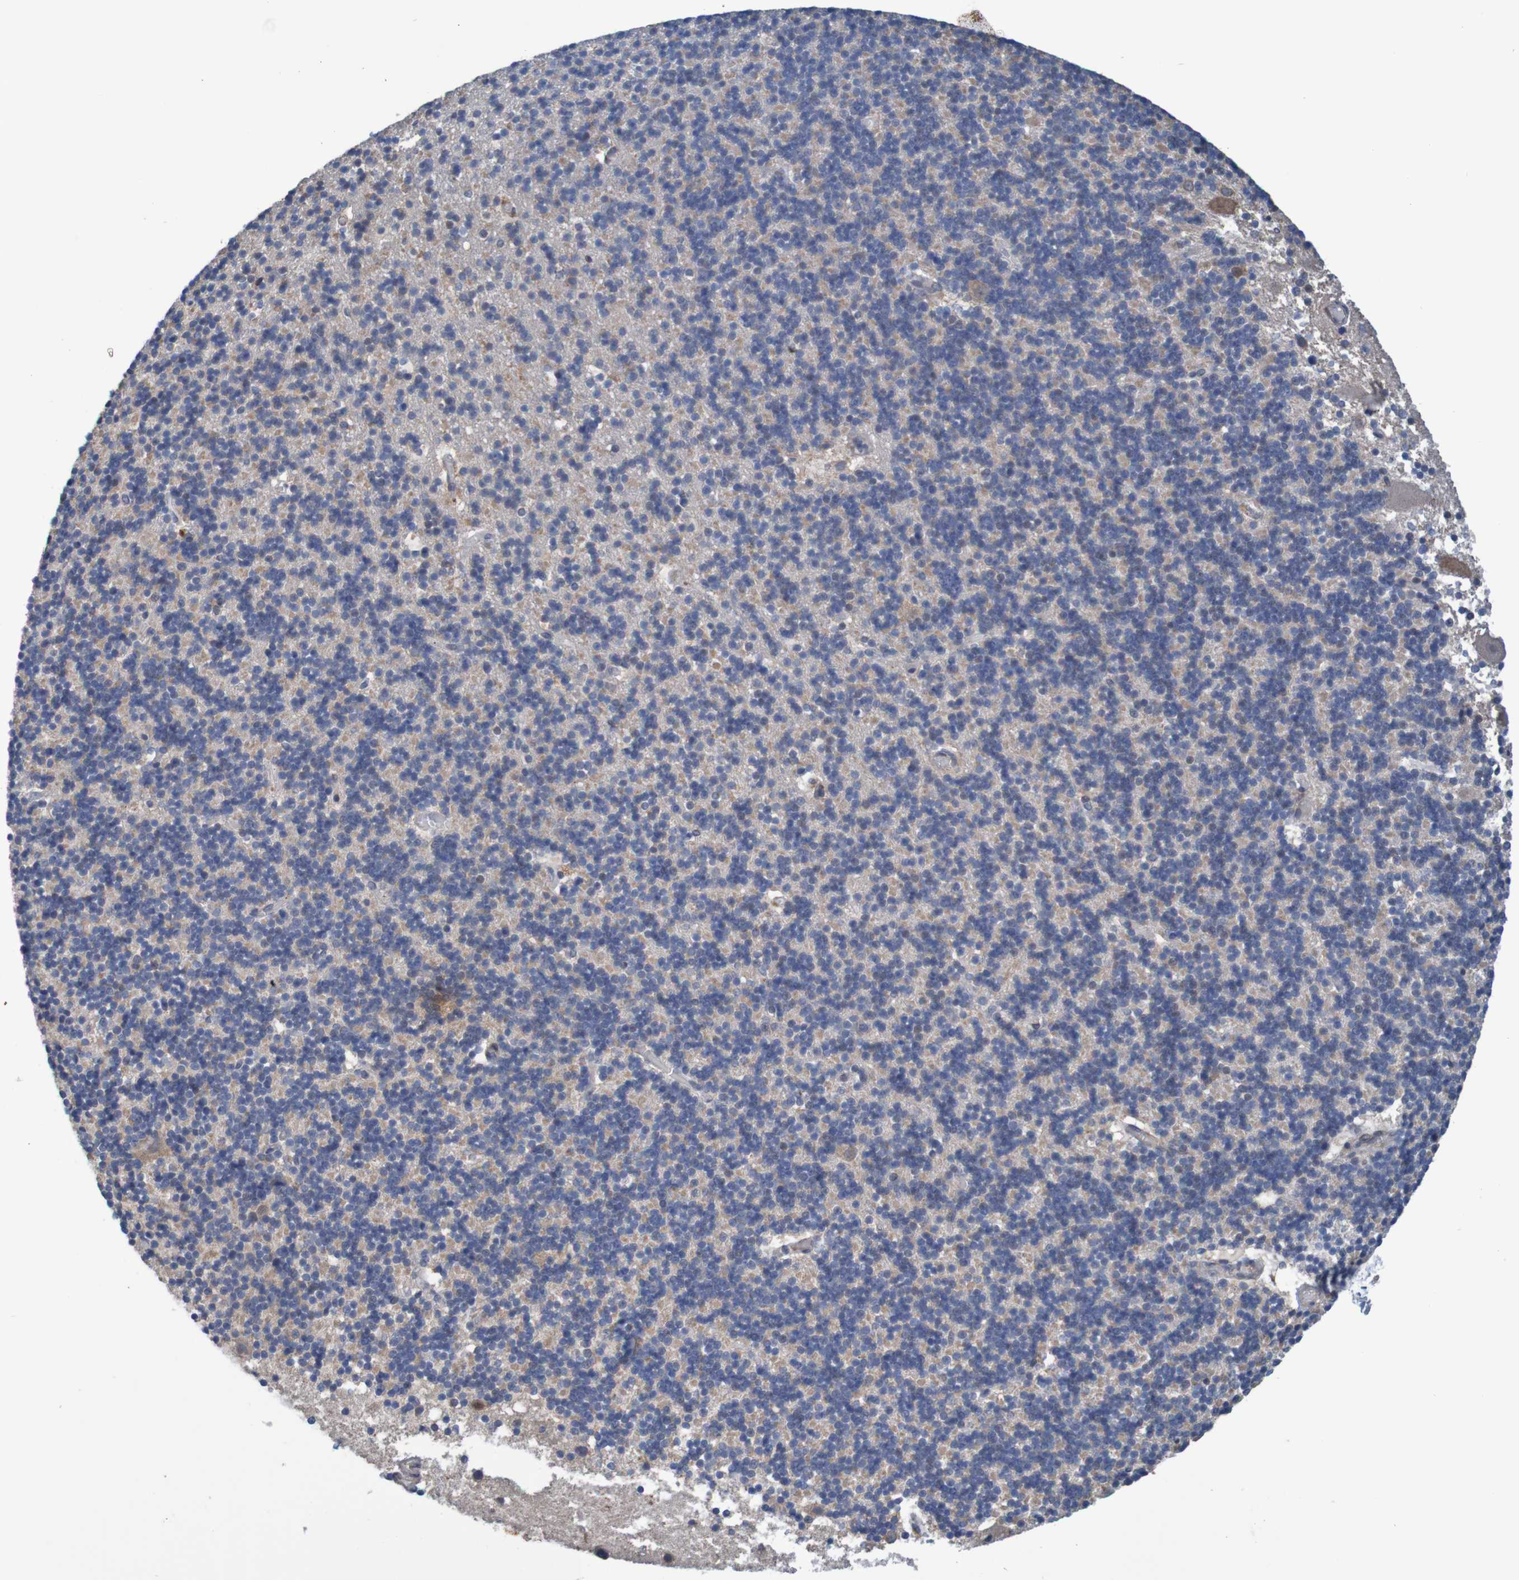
{"staining": {"intensity": "negative", "quantity": "none", "location": "none"}, "tissue": "cerebellum", "cell_type": "Cells in granular layer", "image_type": "normal", "snomed": [{"axis": "morphology", "description": "Normal tissue, NOS"}, {"axis": "topography", "description": "Cerebellum"}], "caption": "Immunohistochemistry (IHC) photomicrograph of benign cerebellum stained for a protein (brown), which exhibits no expression in cells in granular layer.", "gene": "CLDN18", "patient": {"sex": "male", "age": 45}}